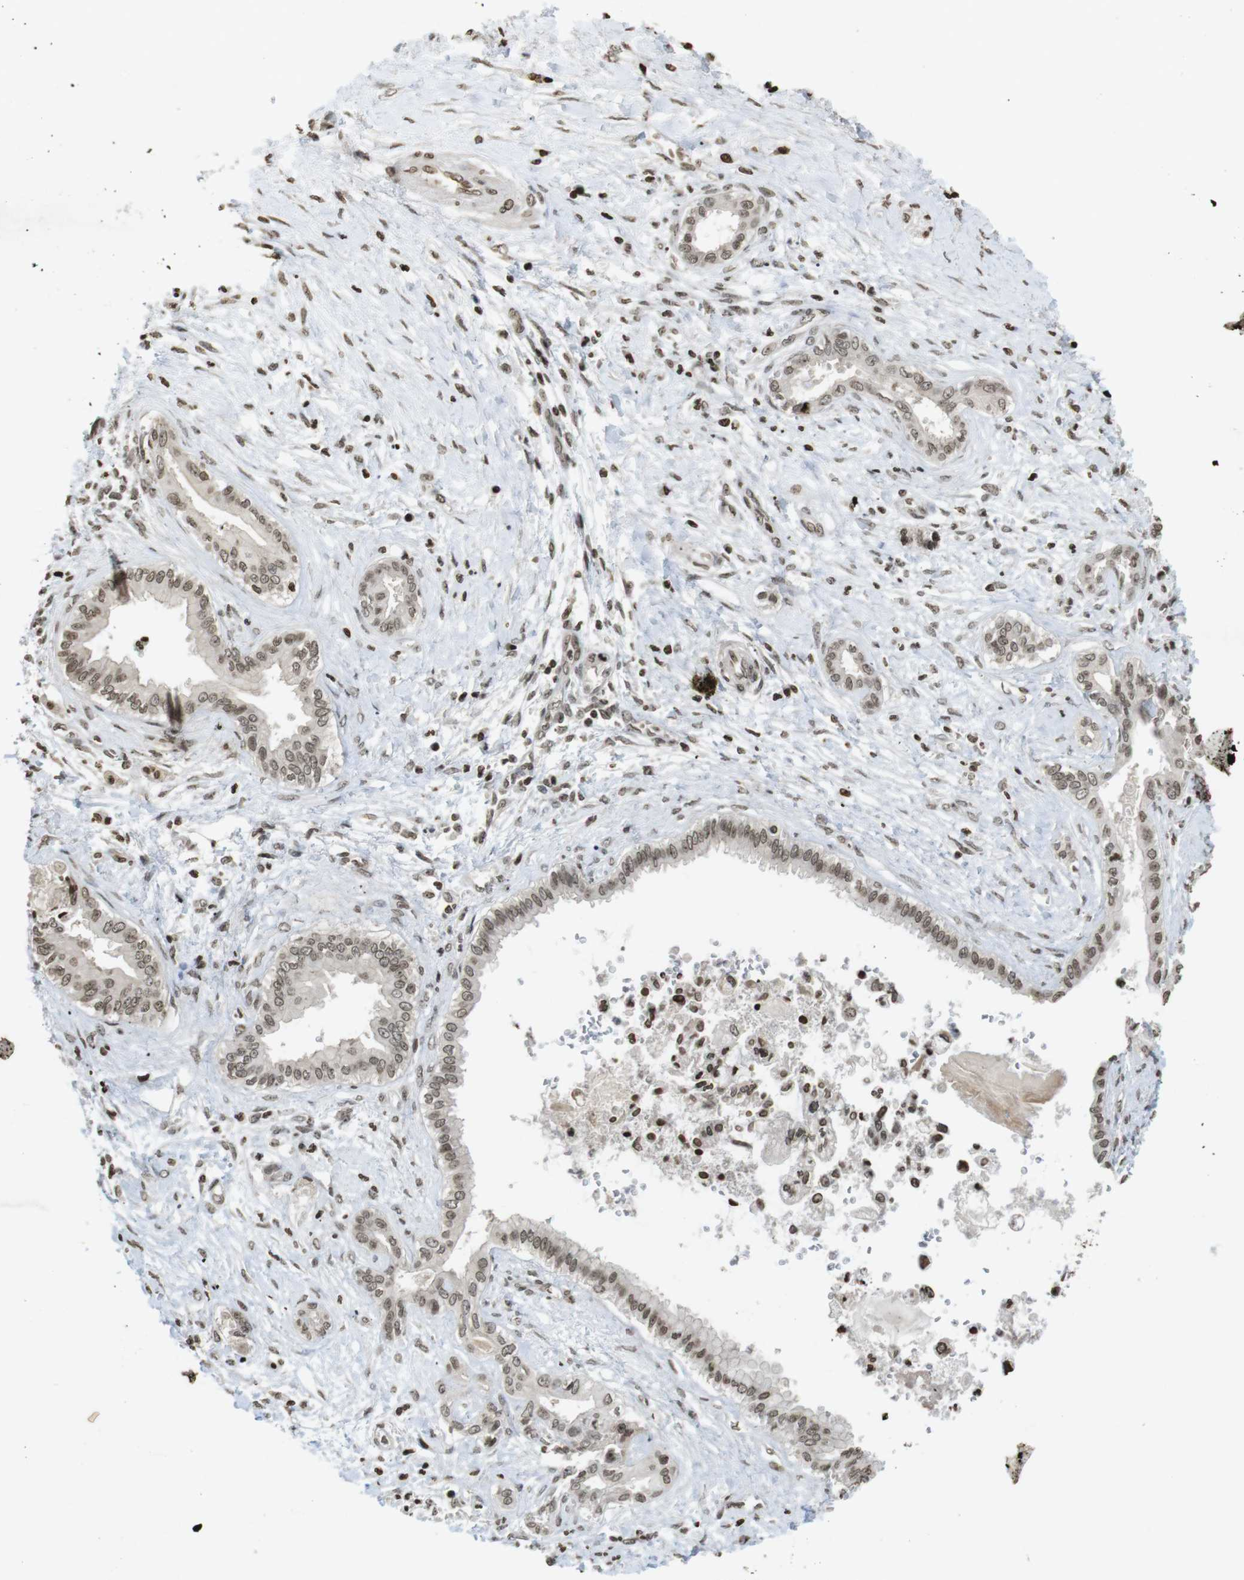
{"staining": {"intensity": "moderate", "quantity": ">75%", "location": "cytoplasmic/membranous,nuclear"}, "tissue": "pancreatic cancer", "cell_type": "Tumor cells", "image_type": "cancer", "snomed": [{"axis": "morphology", "description": "Adenocarcinoma, NOS"}, {"axis": "topography", "description": "Pancreas"}], "caption": "High-power microscopy captured an IHC histopathology image of pancreatic cancer, revealing moderate cytoplasmic/membranous and nuclear positivity in about >75% of tumor cells. (Stains: DAB (3,3'-diaminobenzidine) in brown, nuclei in blue, Microscopy: brightfield microscopy at high magnification).", "gene": "FOXA3", "patient": {"sex": "male", "age": 56}}